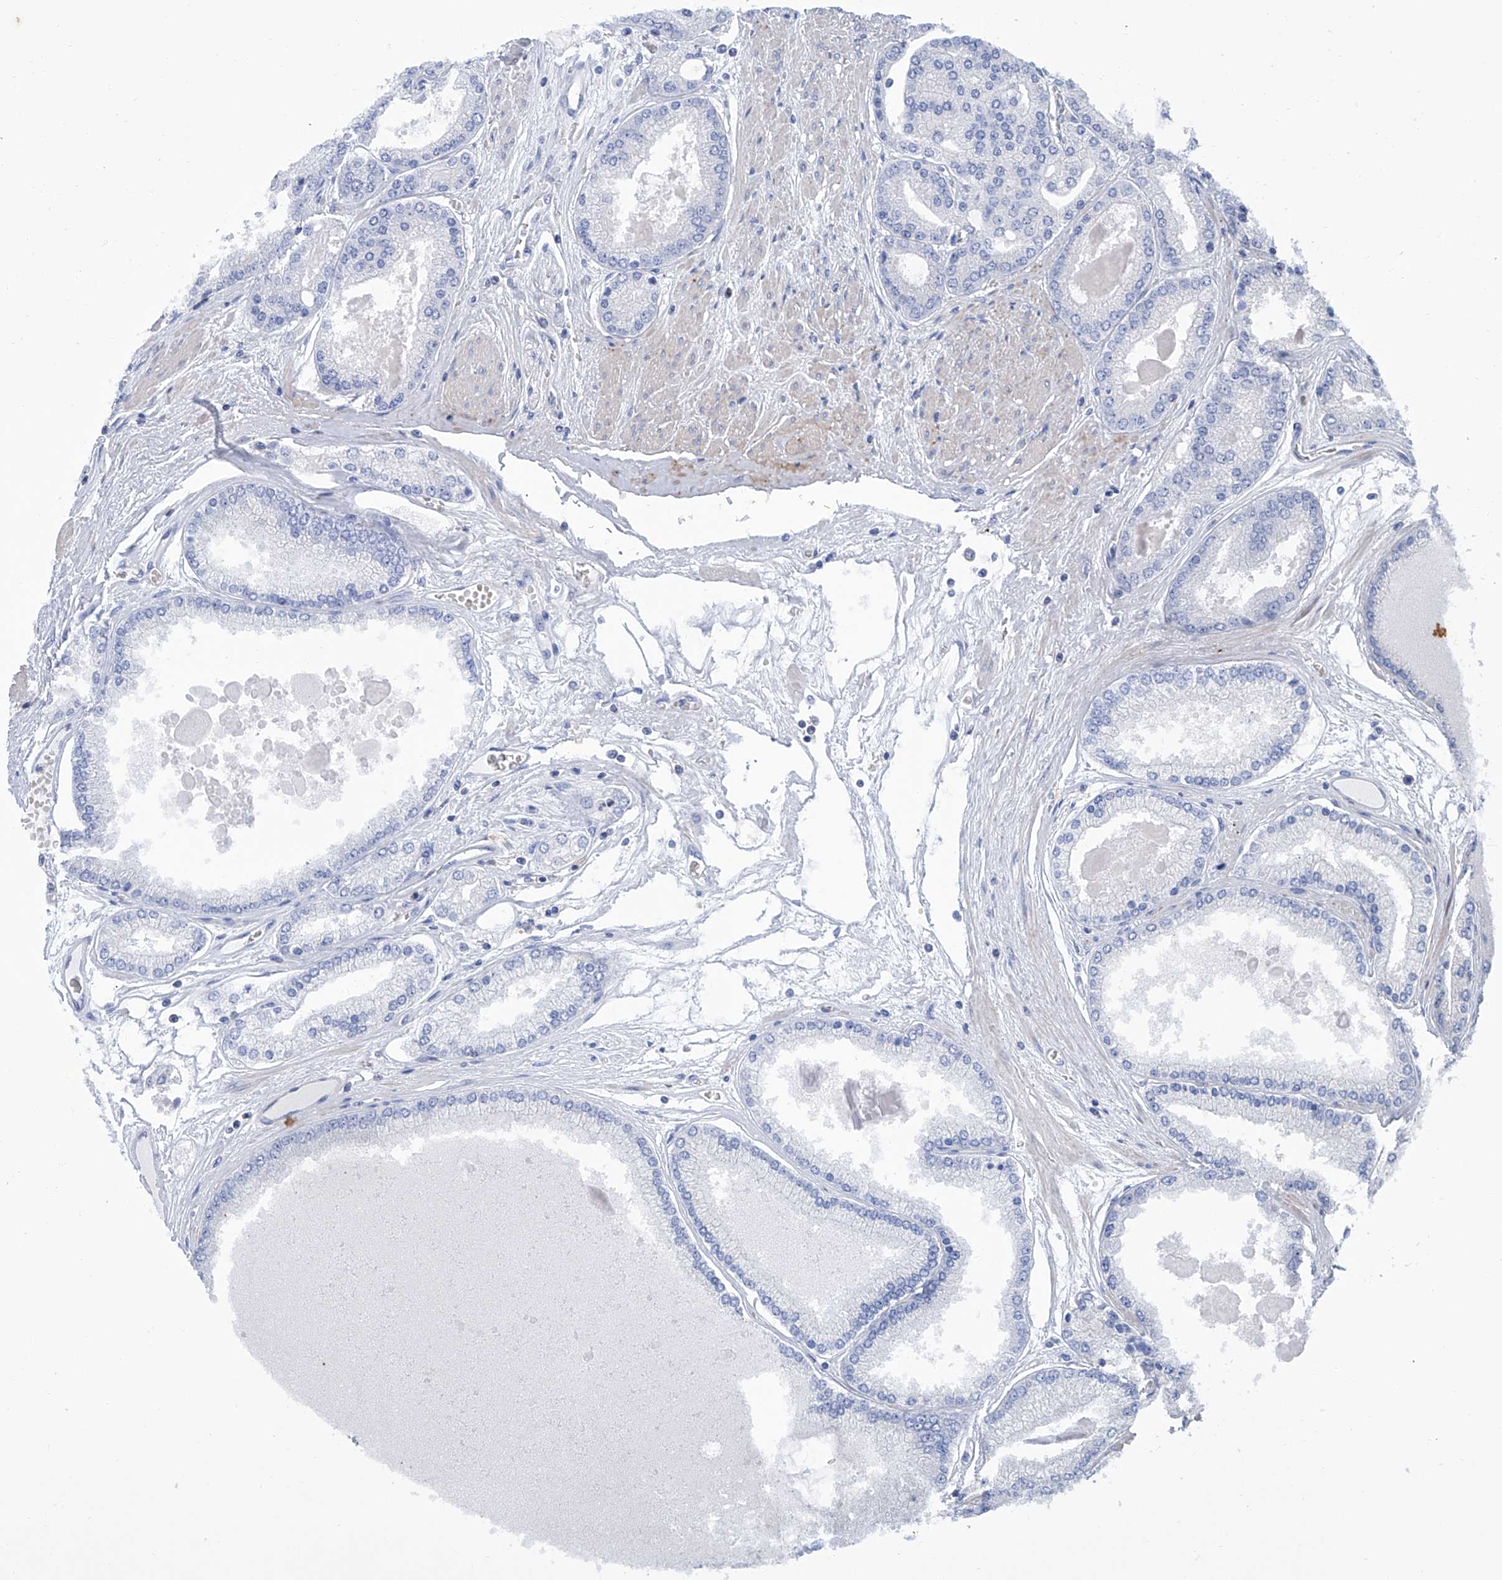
{"staining": {"intensity": "negative", "quantity": "none", "location": "none"}, "tissue": "prostate cancer", "cell_type": "Tumor cells", "image_type": "cancer", "snomed": [{"axis": "morphology", "description": "Adenocarcinoma, High grade"}, {"axis": "topography", "description": "Prostate"}], "caption": "Immunohistochemistry of prostate cancer (high-grade adenocarcinoma) displays no positivity in tumor cells. (Immunohistochemistry, brightfield microscopy, high magnification).", "gene": "GPT", "patient": {"sex": "male", "age": 59}}